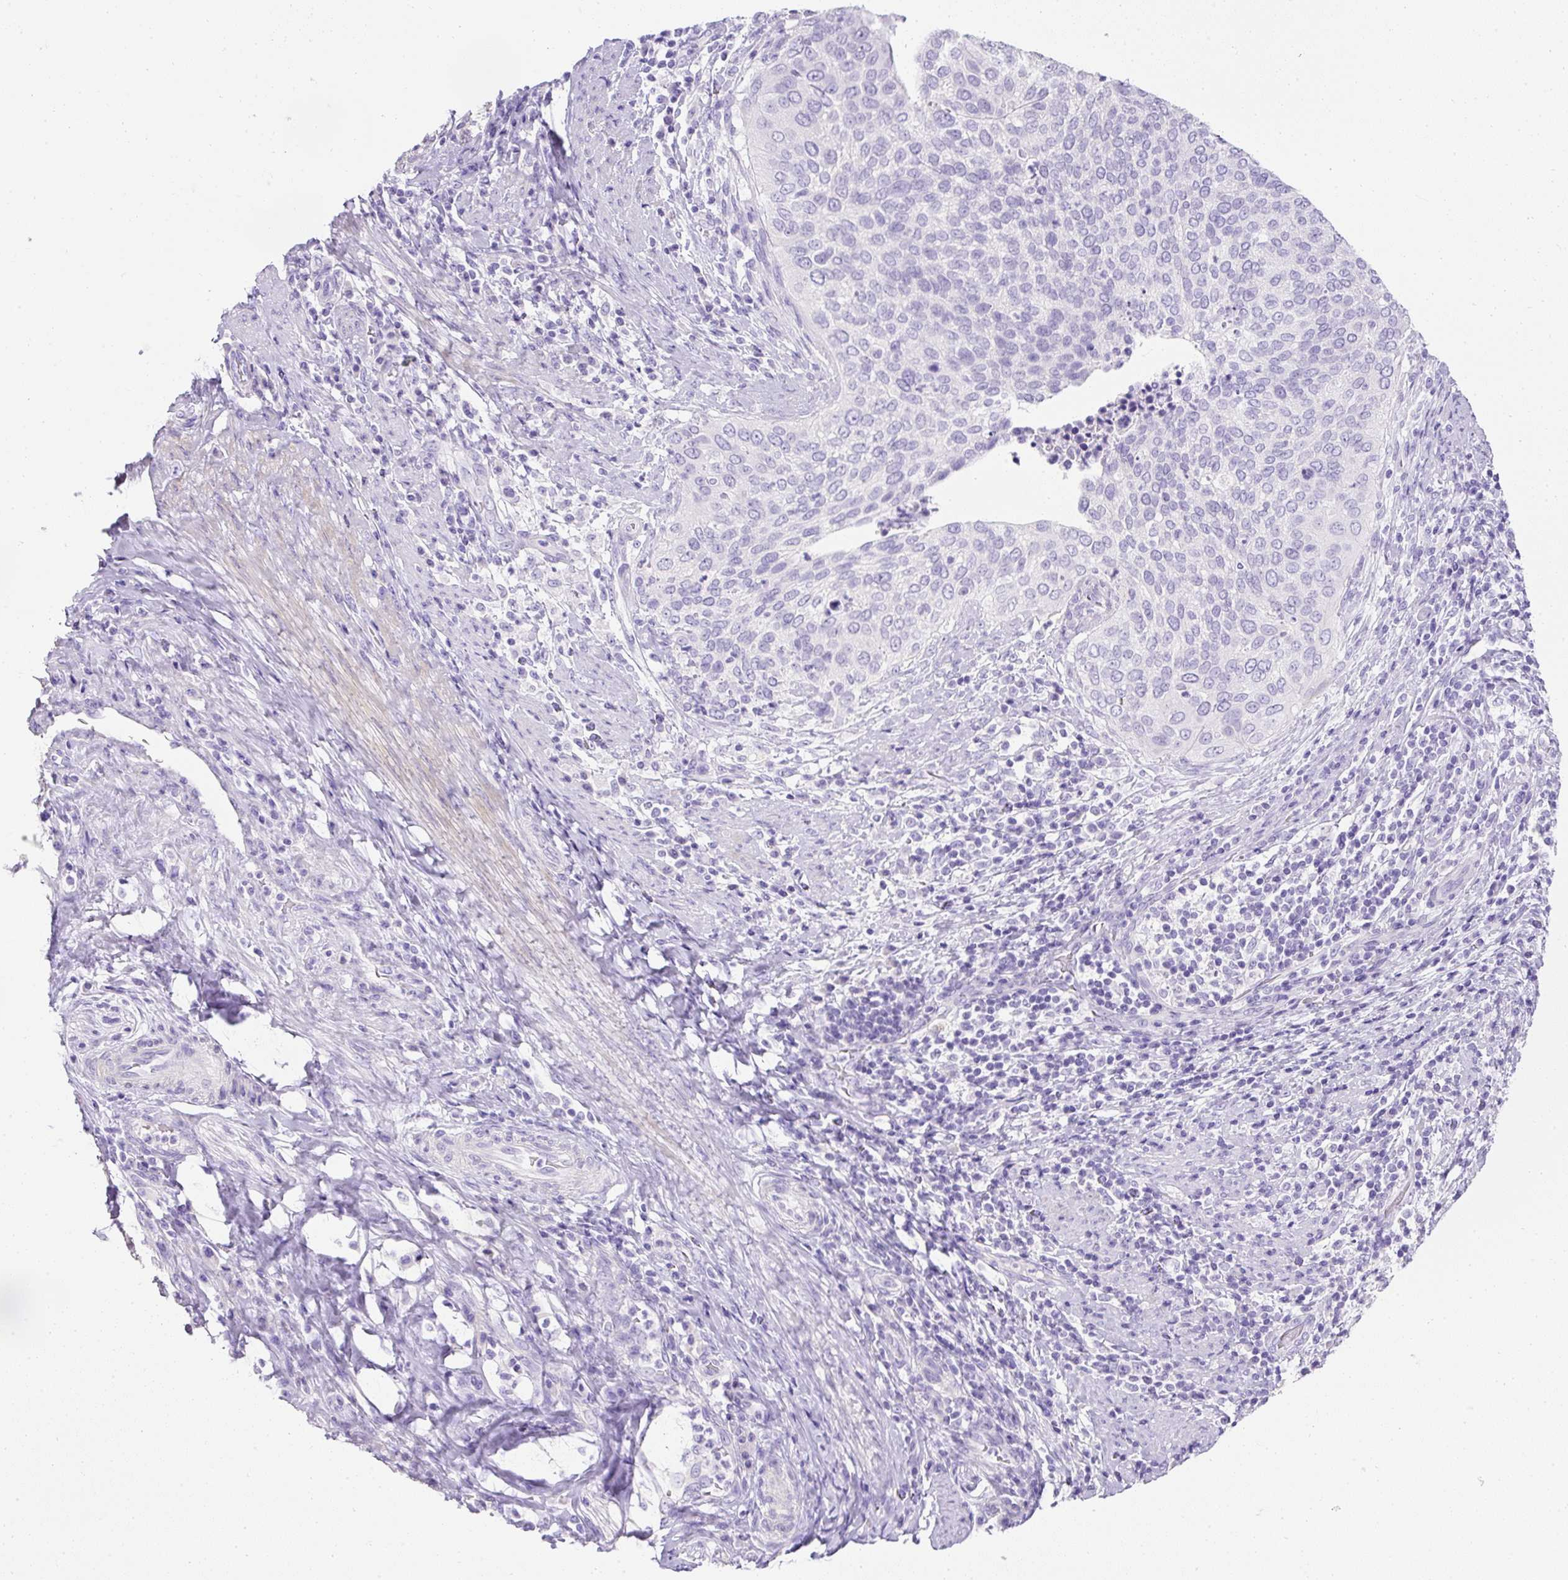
{"staining": {"intensity": "negative", "quantity": "none", "location": "none"}, "tissue": "cervical cancer", "cell_type": "Tumor cells", "image_type": "cancer", "snomed": [{"axis": "morphology", "description": "Squamous cell carcinoma, NOS"}, {"axis": "topography", "description": "Cervix"}], "caption": "Histopathology image shows no protein expression in tumor cells of cervical squamous cell carcinoma tissue.", "gene": "C2CD4C", "patient": {"sex": "female", "age": 38}}